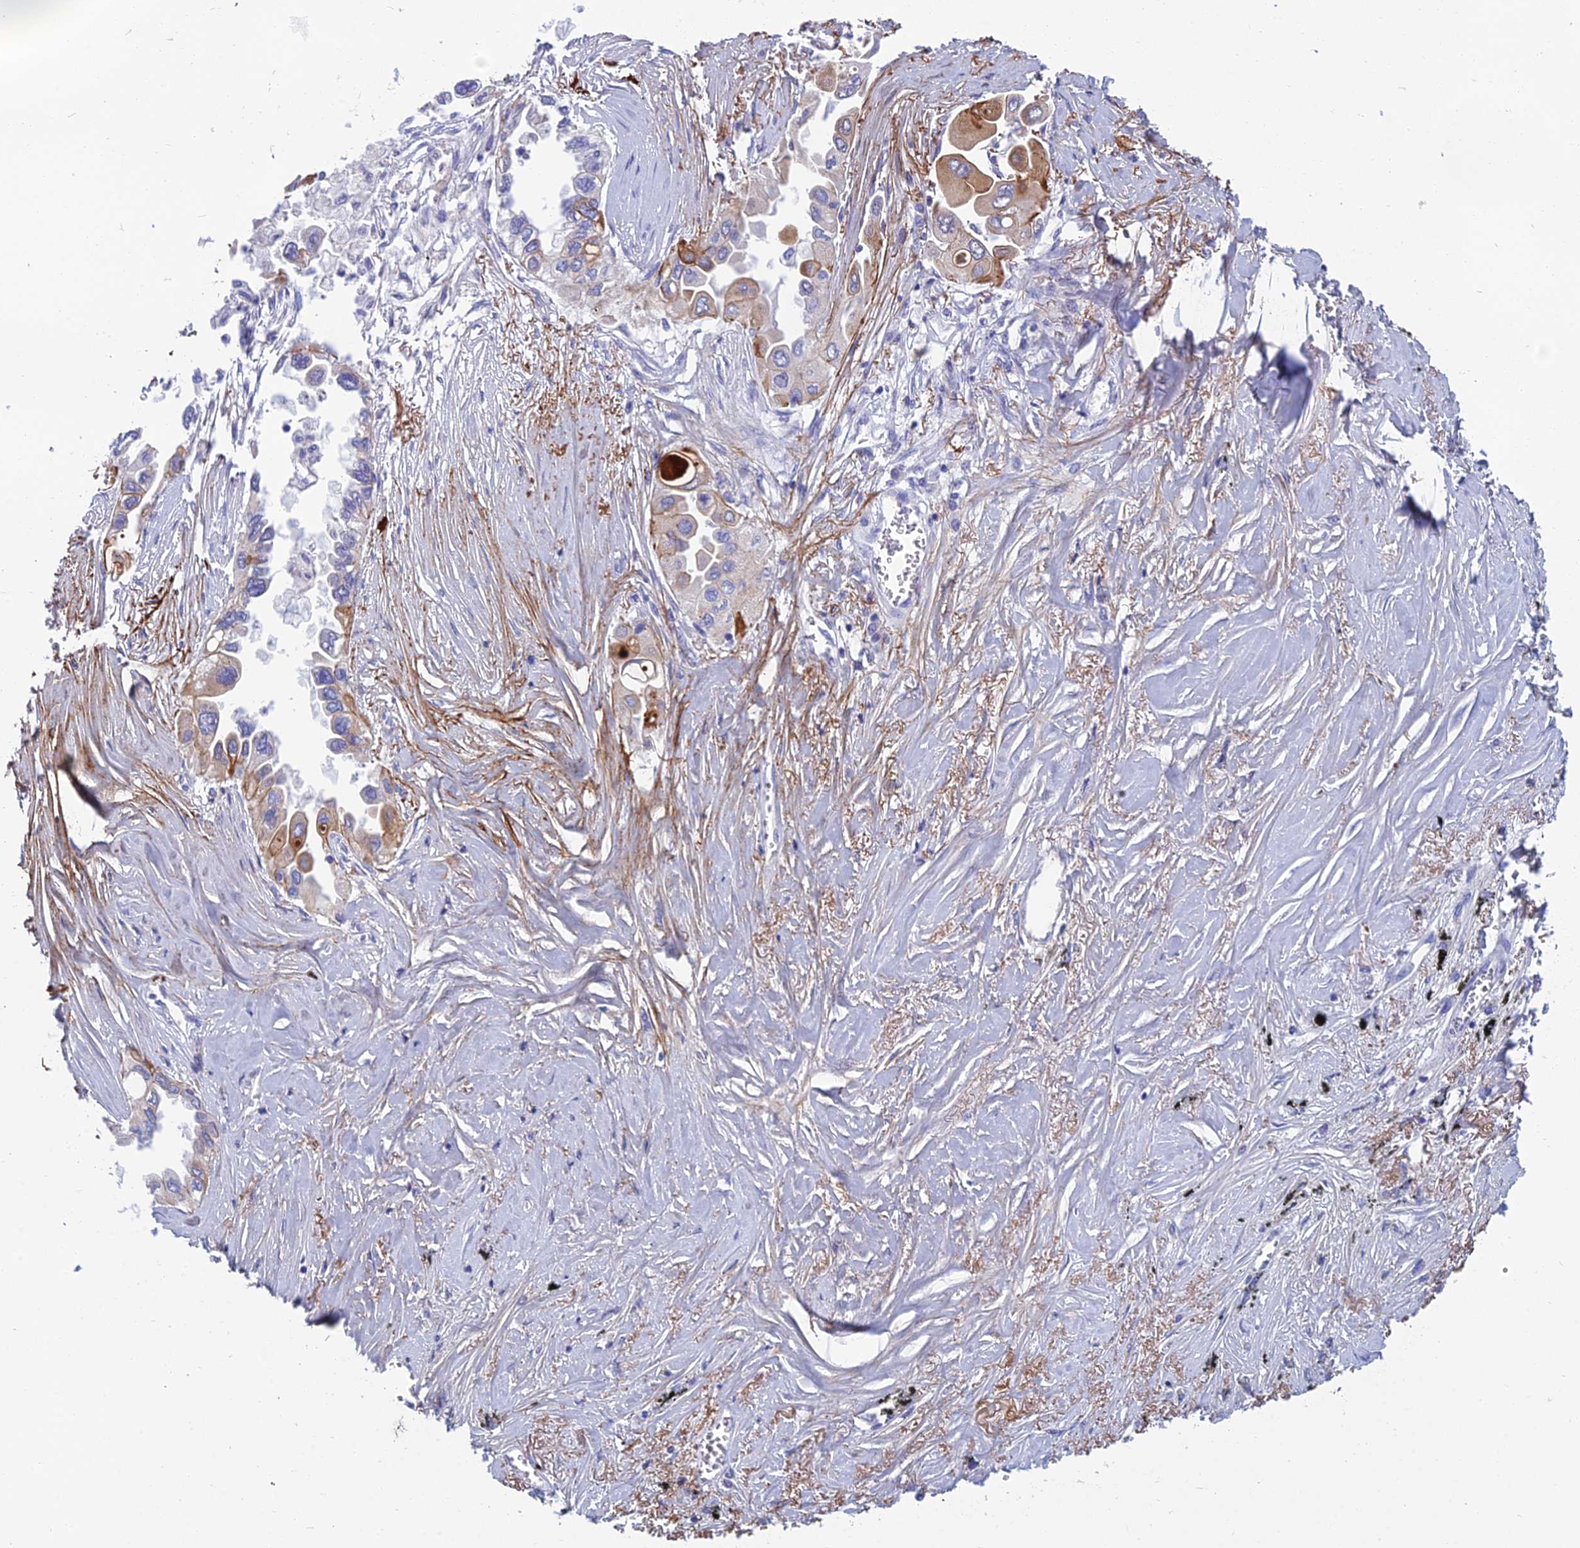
{"staining": {"intensity": "moderate", "quantity": "25%-75%", "location": "cytoplasmic/membranous"}, "tissue": "lung cancer", "cell_type": "Tumor cells", "image_type": "cancer", "snomed": [{"axis": "morphology", "description": "Adenocarcinoma, NOS"}, {"axis": "topography", "description": "Lung"}], "caption": "Immunohistochemical staining of human lung cancer reveals medium levels of moderate cytoplasmic/membranous protein expression in approximately 25%-75% of tumor cells. (Stains: DAB in brown, nuclei in blue, Microscopy: brightfield microscopy at high magnification).", "gene": "SPTLC3", "patient": {"sex": "female", "age": 76}}